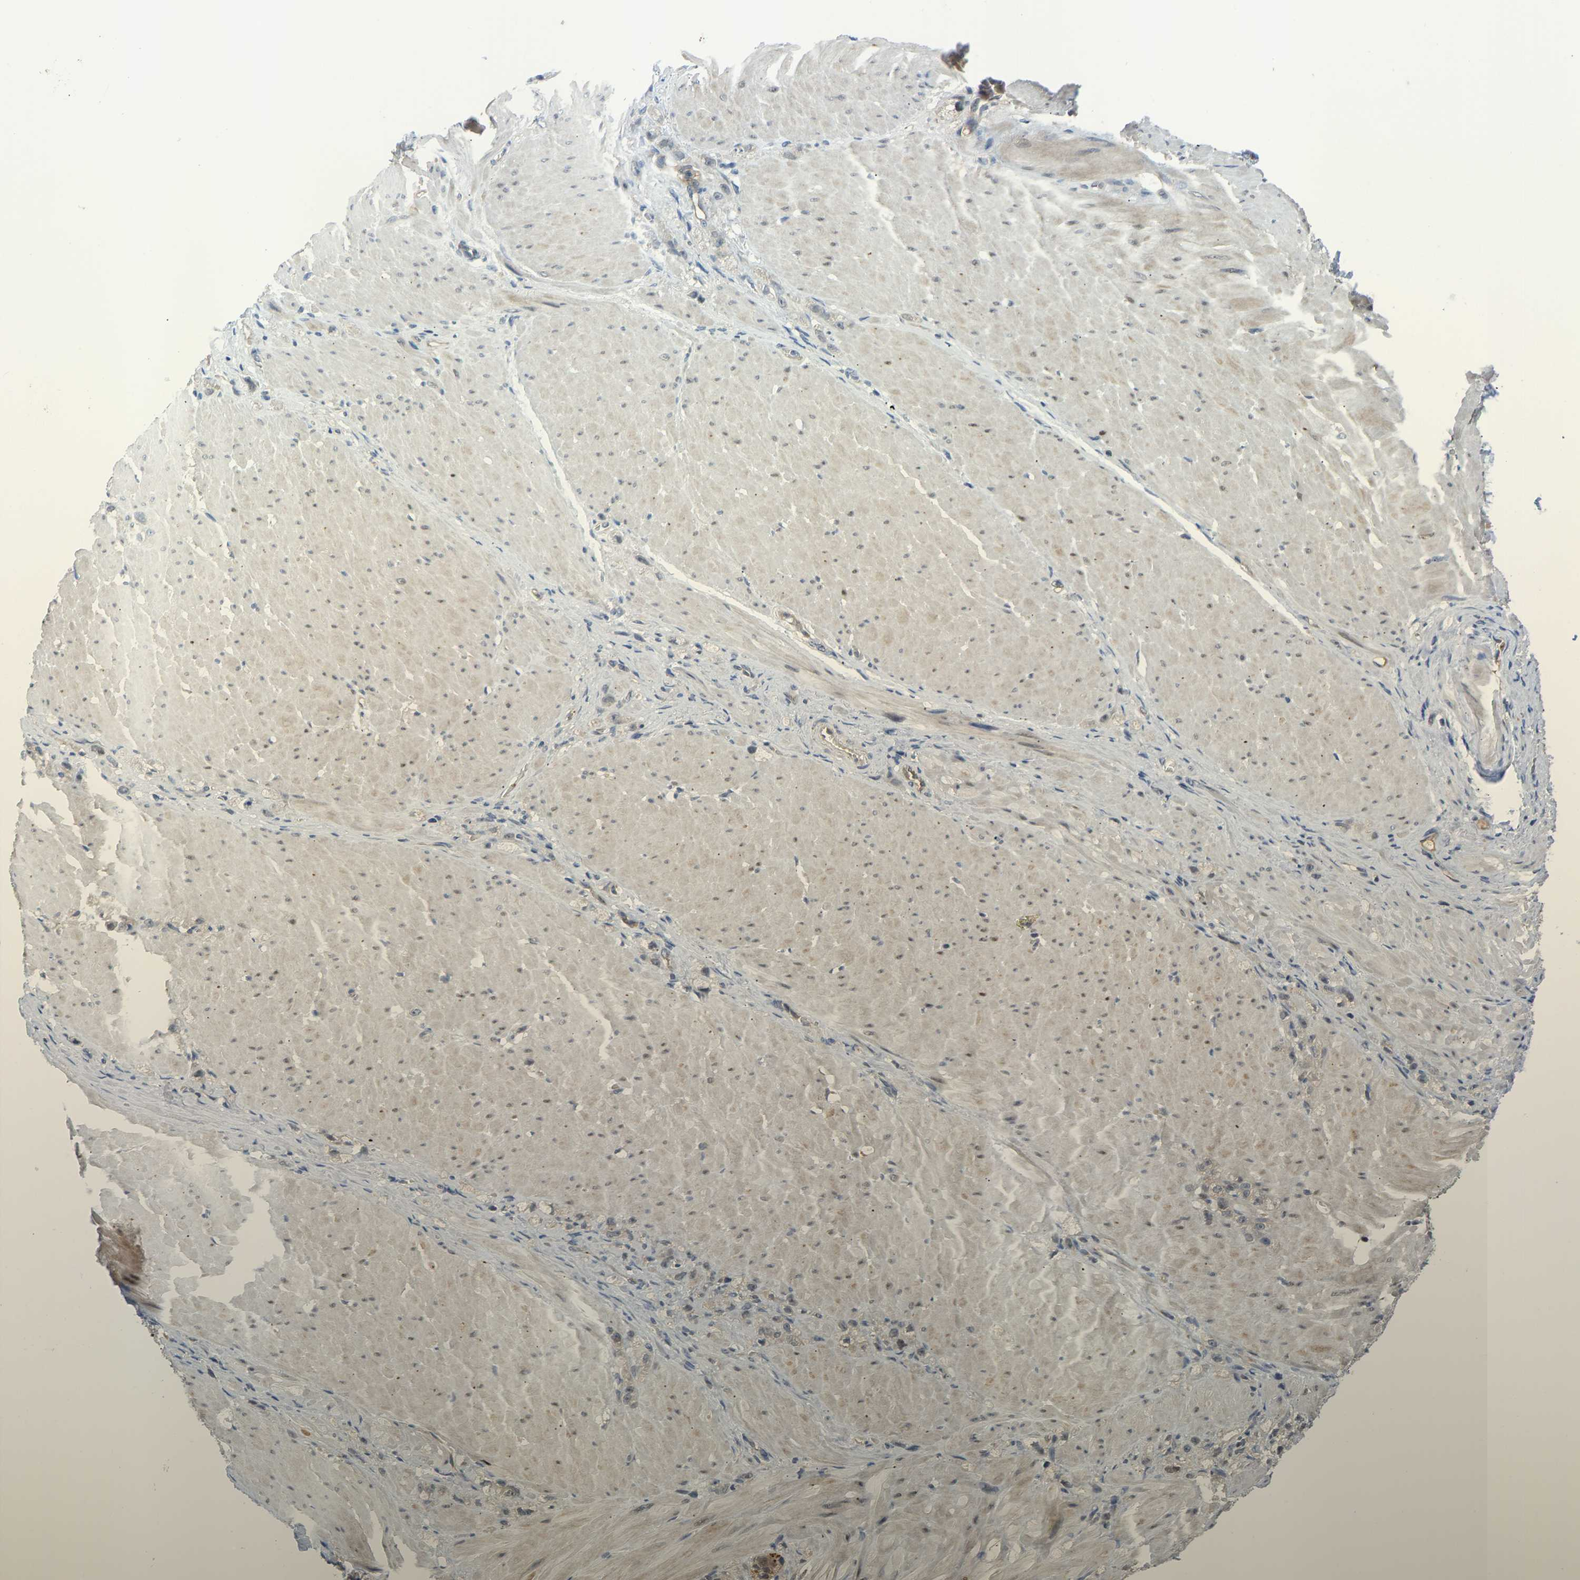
{"staining": {"intensity": "negative", "quantity": "none", "location": "none"}, "tissue": "stomach cancer", "cell_type": "Tumor cells", "image_type": "cancer", "snomed": [{"axis": "morphology", "description": "Normal tissue, NOS"}, {"axis": "morphology", "description": "Adenocarcinoma, NOS"}, {"axis": "topography", "description": "Stomach"}], "caption": "Stomach adenocarcinoma stained for a protein using immunohistochemistry (IHC) demonstrates no staining tumor cells.", "gene": "ZNF251", "patient": {"sex": "male", "age": 82}}